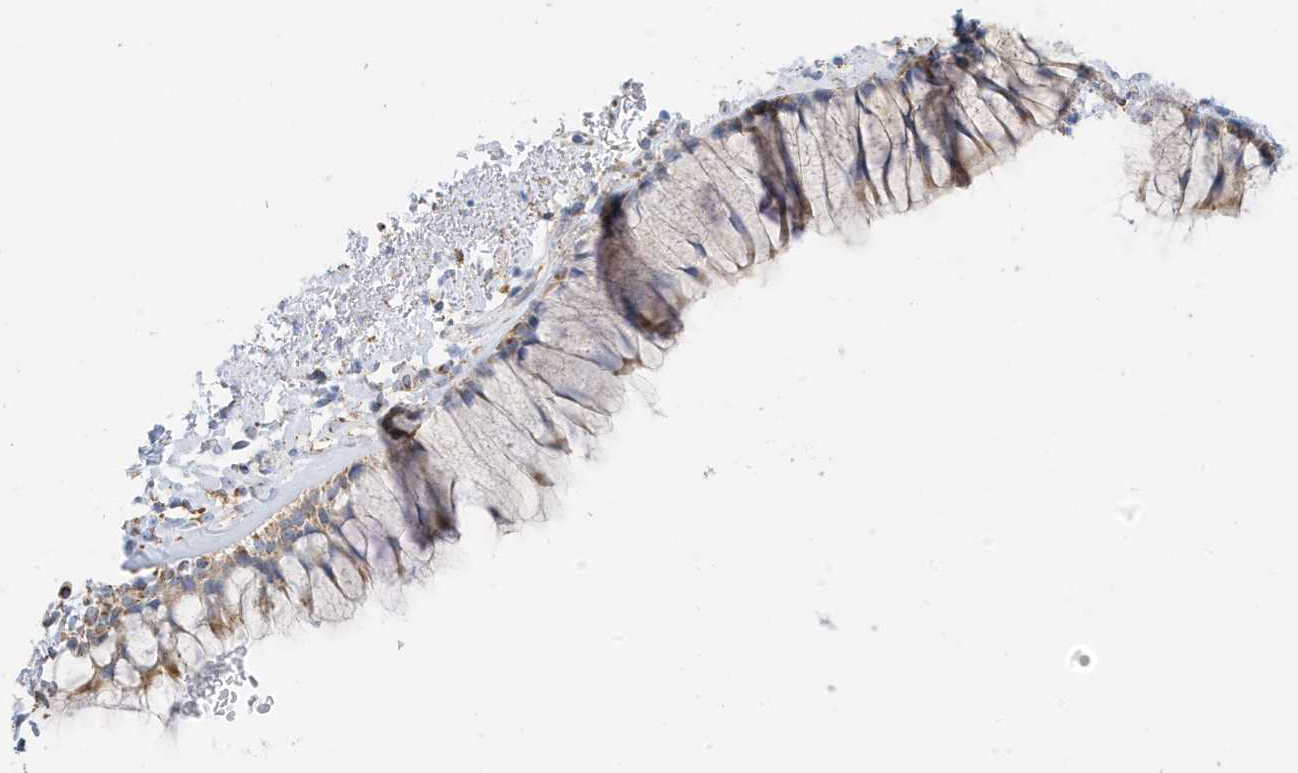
{"staining": {"intensity": "strong", "quantity": ">75%", "location": "cytoplasmic/membranous"}, "tissue": "bronchus", "cell_type": "Respiratory epithelial cells", "image_type": "normal", "snomed": [{"axis": "morphology", "description": "Normal tissue, NOS"}, {"axis": "topography", "description": "Cartilage tissue"}, {"axis": "topography", "description": "Bronchus"}], "caption": "High-magnification brightfield microscopy of normal bronchus stained with DAB (3,3'-diaminobenzidine) (brown) and counterstained with hematoxylin (blue). respiratory epithelial cells exhibit strong cytoplasmic/membranous expression is present in approximately>75% of cells.", "gene": "CAPN13", "patient": {"sex": "female", "age": 73}}